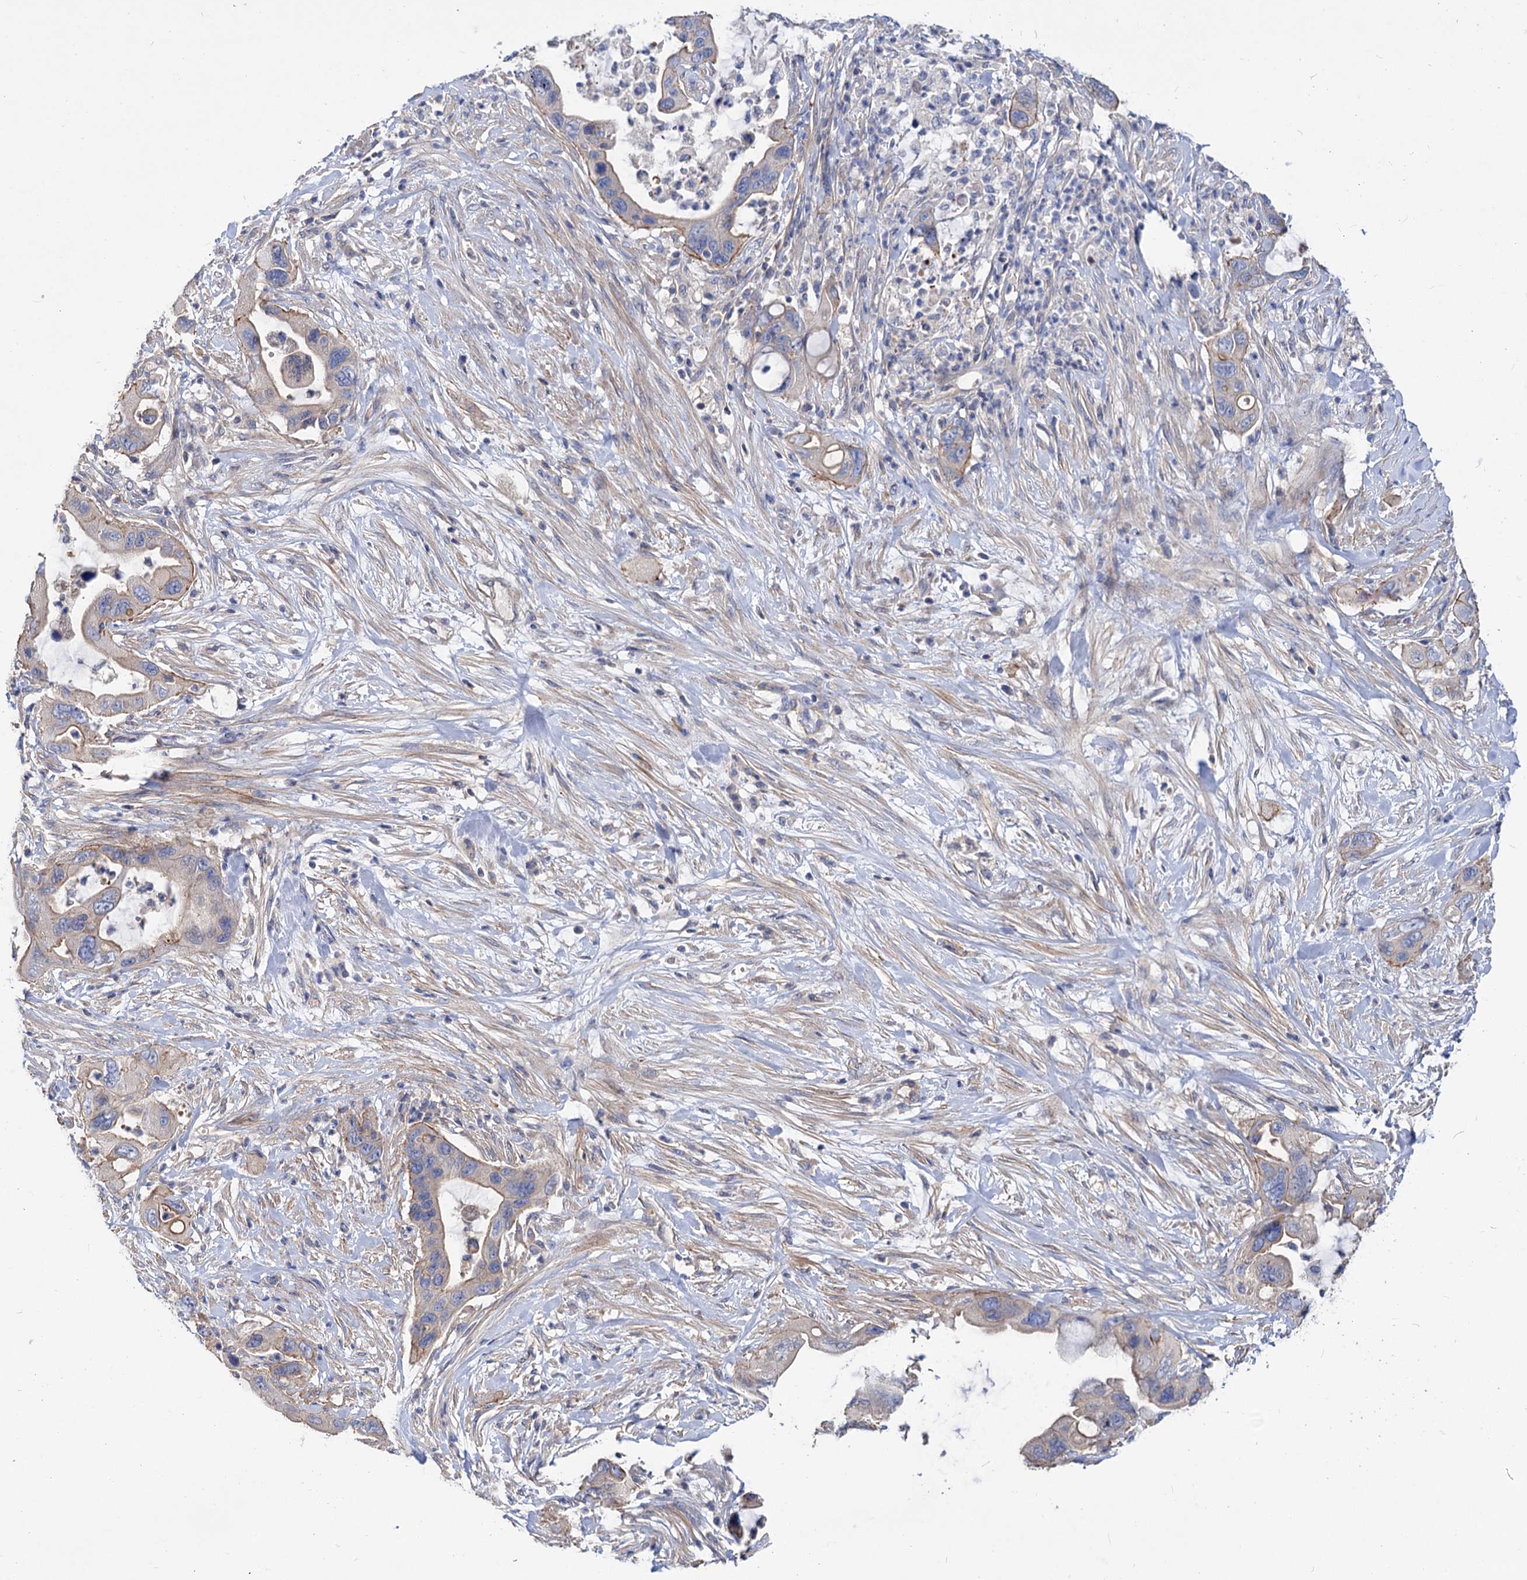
{"staining": {"intensity": "weak", "quantity": "25%-75%", "location": "cytoplasmic/membranous"}, "tissue": "pancreatic cancer", "cell_type": "Tumor cells", "image_type": "cancer", "snomed": [{"axis": "morphology", "description": "Adenocarcinoma, NOS"}, {"axis": "topography", "description": "Pancreas"}], "caption": "Immunohistochemical staining of adenocarcinoma (pancreatic) shows low levels of weak cytoplasmic/membranous expression in about 25%-75% of tumor cells.", "gene": "NUDCD2", "patient": {"sex": "female", "age": 71}}